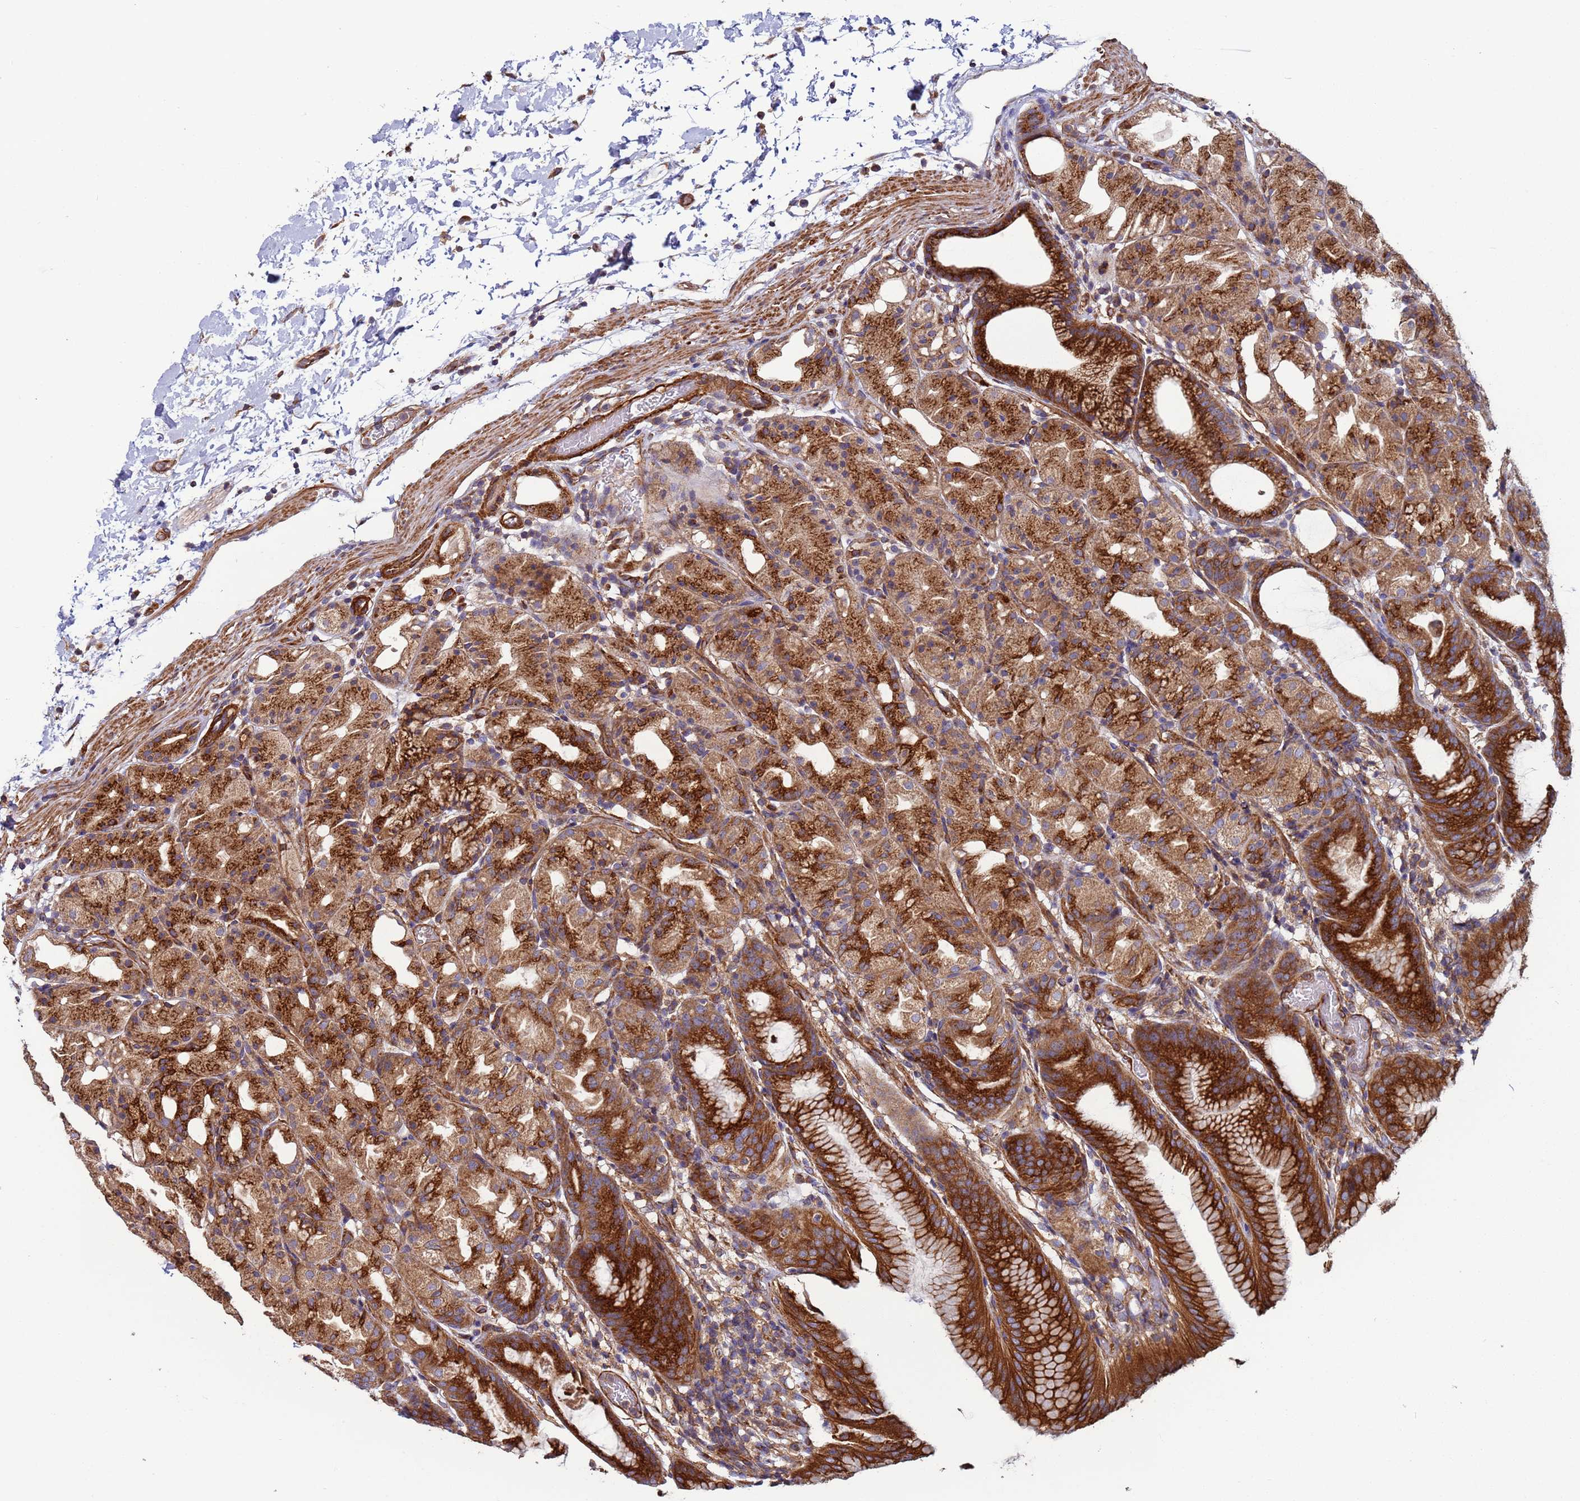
{"staining": {"intensity": "strong", "quantity": ">75%", "location": "cytoplasmic/membranous"}, "tissue": "stomach", "cell_type": "Glandular cells", "image_type": "normal", "snomed": [{"axis": "morphology", "description": "Normal tissue, NOS"}, {"axis": "topography", "description": "Stomach, upper"}], "caption": "Glandular cells demonstrate high levels of strong cytoplasmic/membranous positivity in about >75% of cells in normal human stomach. (Brightfield microscopy of DAB IHC at high magnification).", "gene": "ZBTB39", "patient": {"sex": "male", "age": 48}}